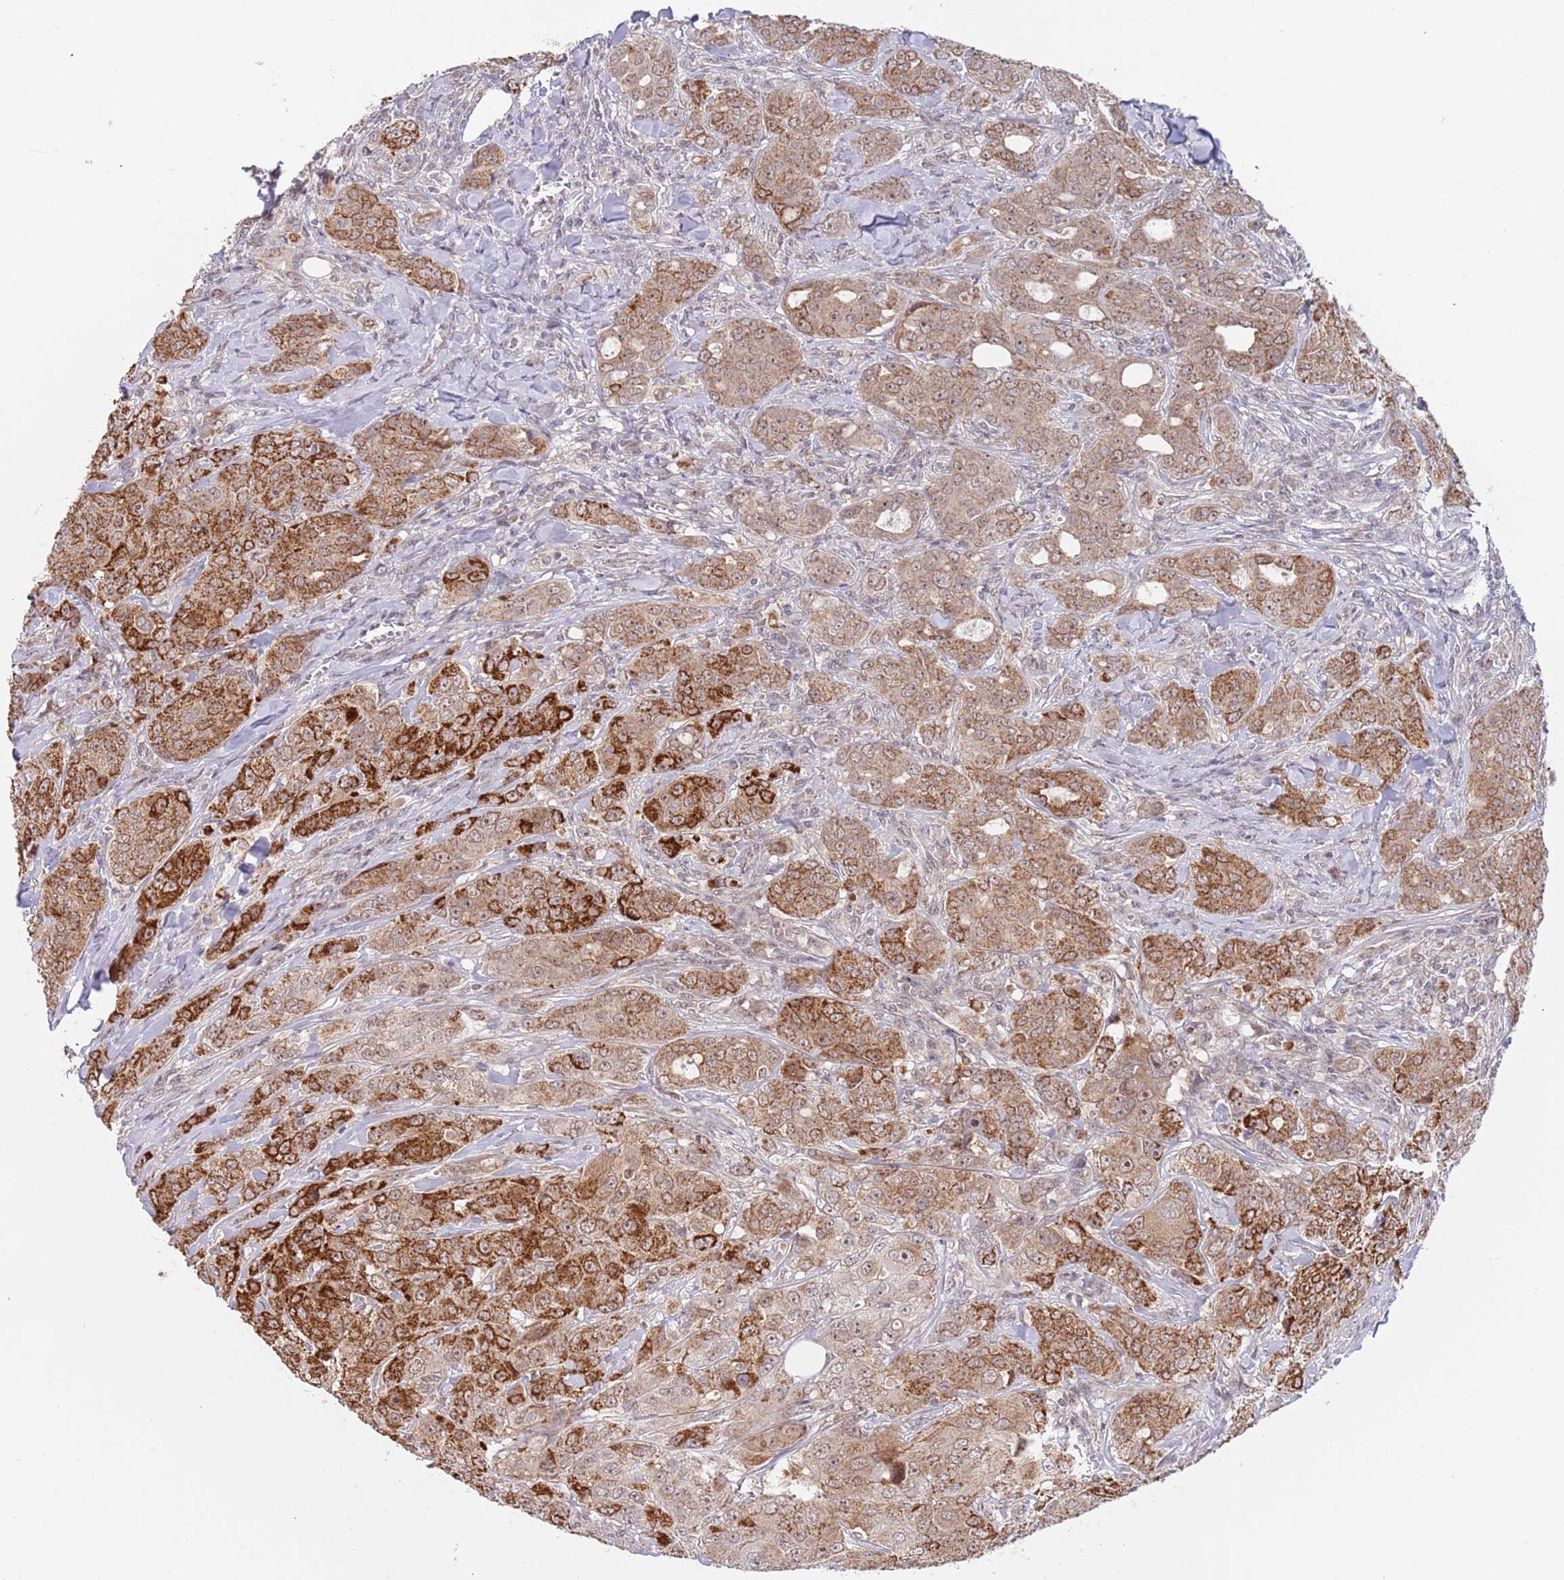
{"staining": {"intensity": "strong", "quantity": ">75%", "location": "cytoplasmic/membranous"}, "tissue": "breast cancer", "cell_type": "Tumor cells", "image_type": "cancer", "snomed": [{"axis": "morphology", "description": "Duct carcinoma"}, {"axis": "topography", "description": "Breast"}], "caption": "This is a photomicrograph of immunohistochemistry staining of invasive ductal carcinoma (breast), which shows strong expression in the cytoplasmic/membranous of tumor cells.", "gene": "UQCC3", "patient": {"sex": "female", "age": 43}}